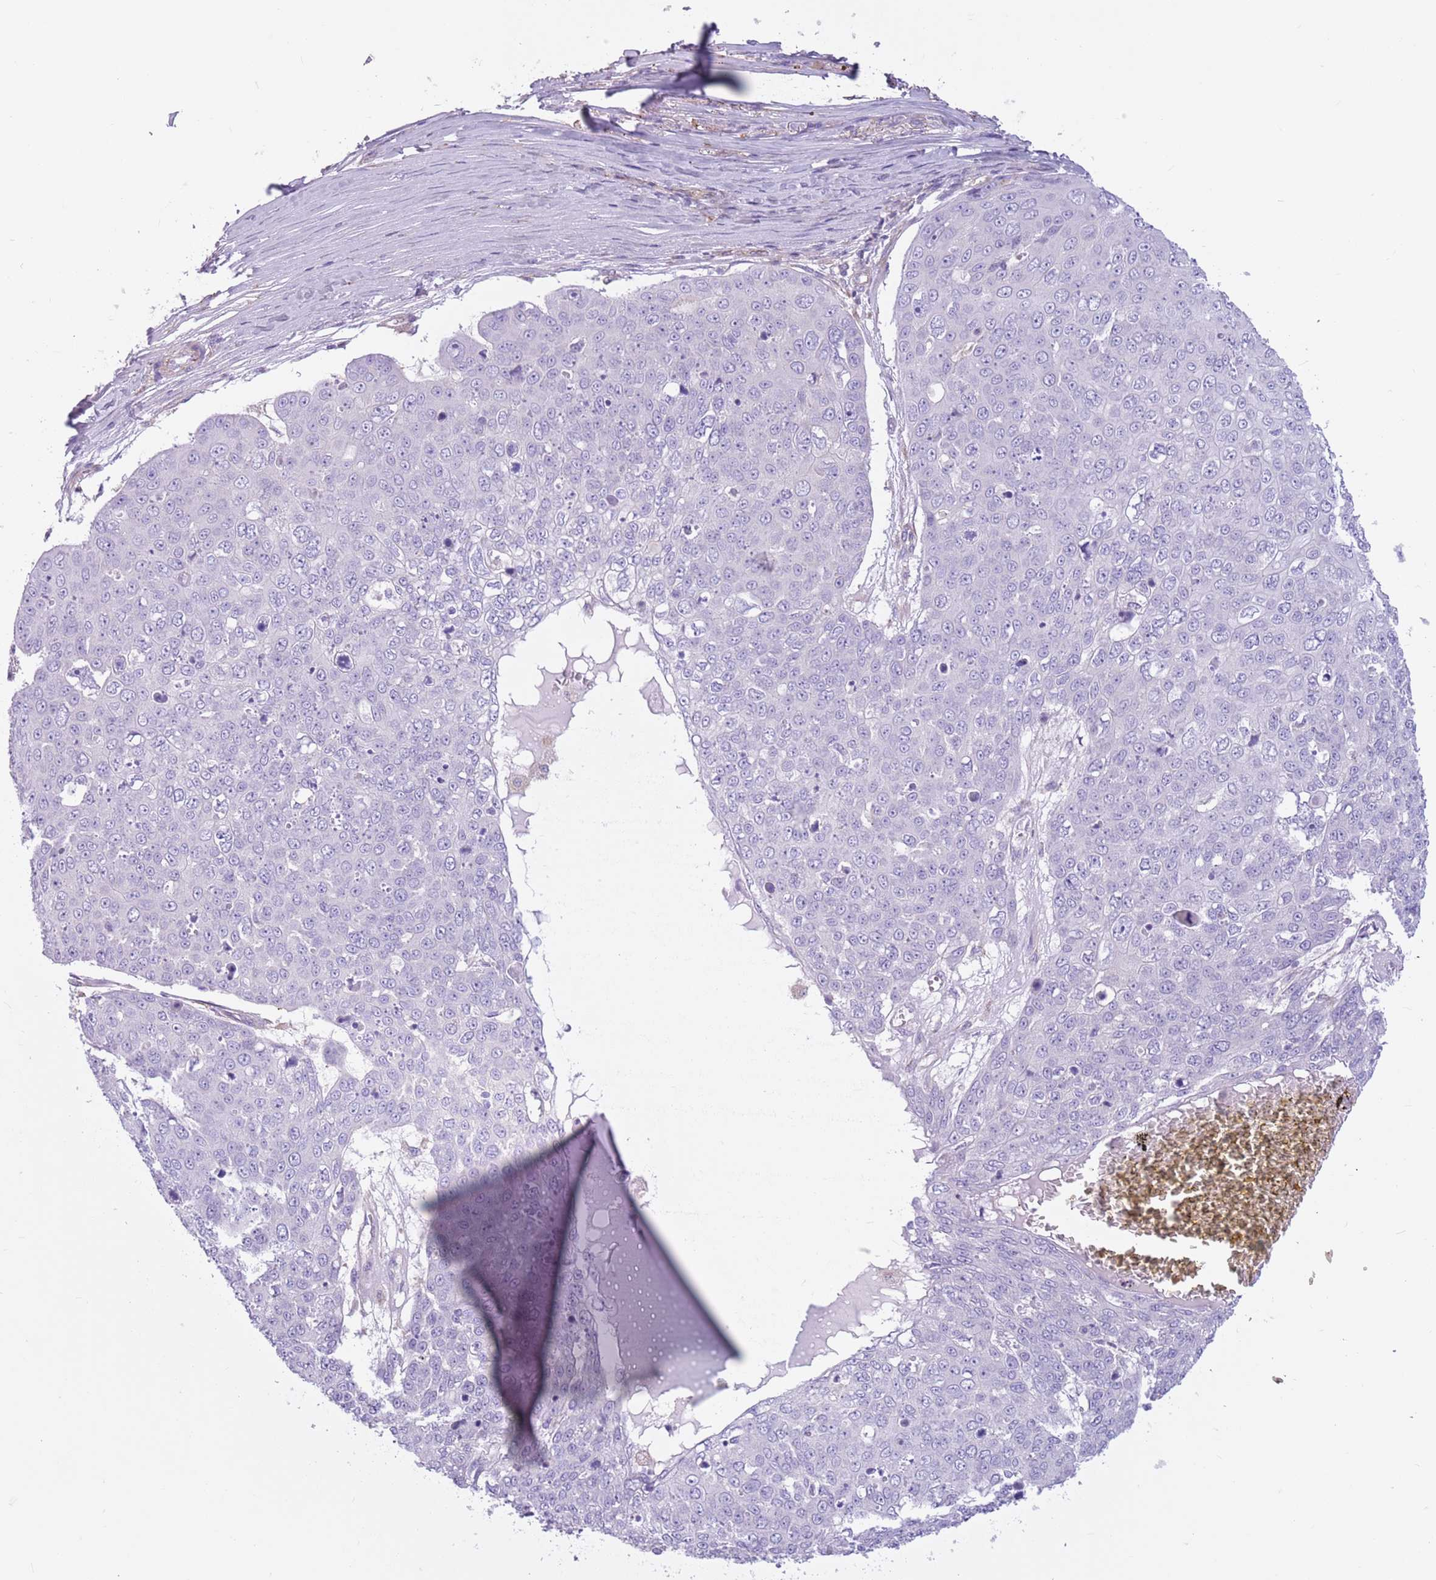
{"staining": {"intensity": "negative", "quantity": "none", "location": "none"}, "tissue": "skin cancer", "cell_type": "Tumor cells", "image_type": "cancer", "snomed": [{"axis": "morphology", "description": "Squamous cell carcinoma, NOS"}, {"axis": "topography", "description": "Skin"}], "caption": "Immunohistochemistry of human skin cancer shows no expression in tumor cells. (DAB immunohistochemistry (IHC) with hematoxylin counter stain).", "gene": "SNX6", "patient": {"sex": "male", "age": 71}}